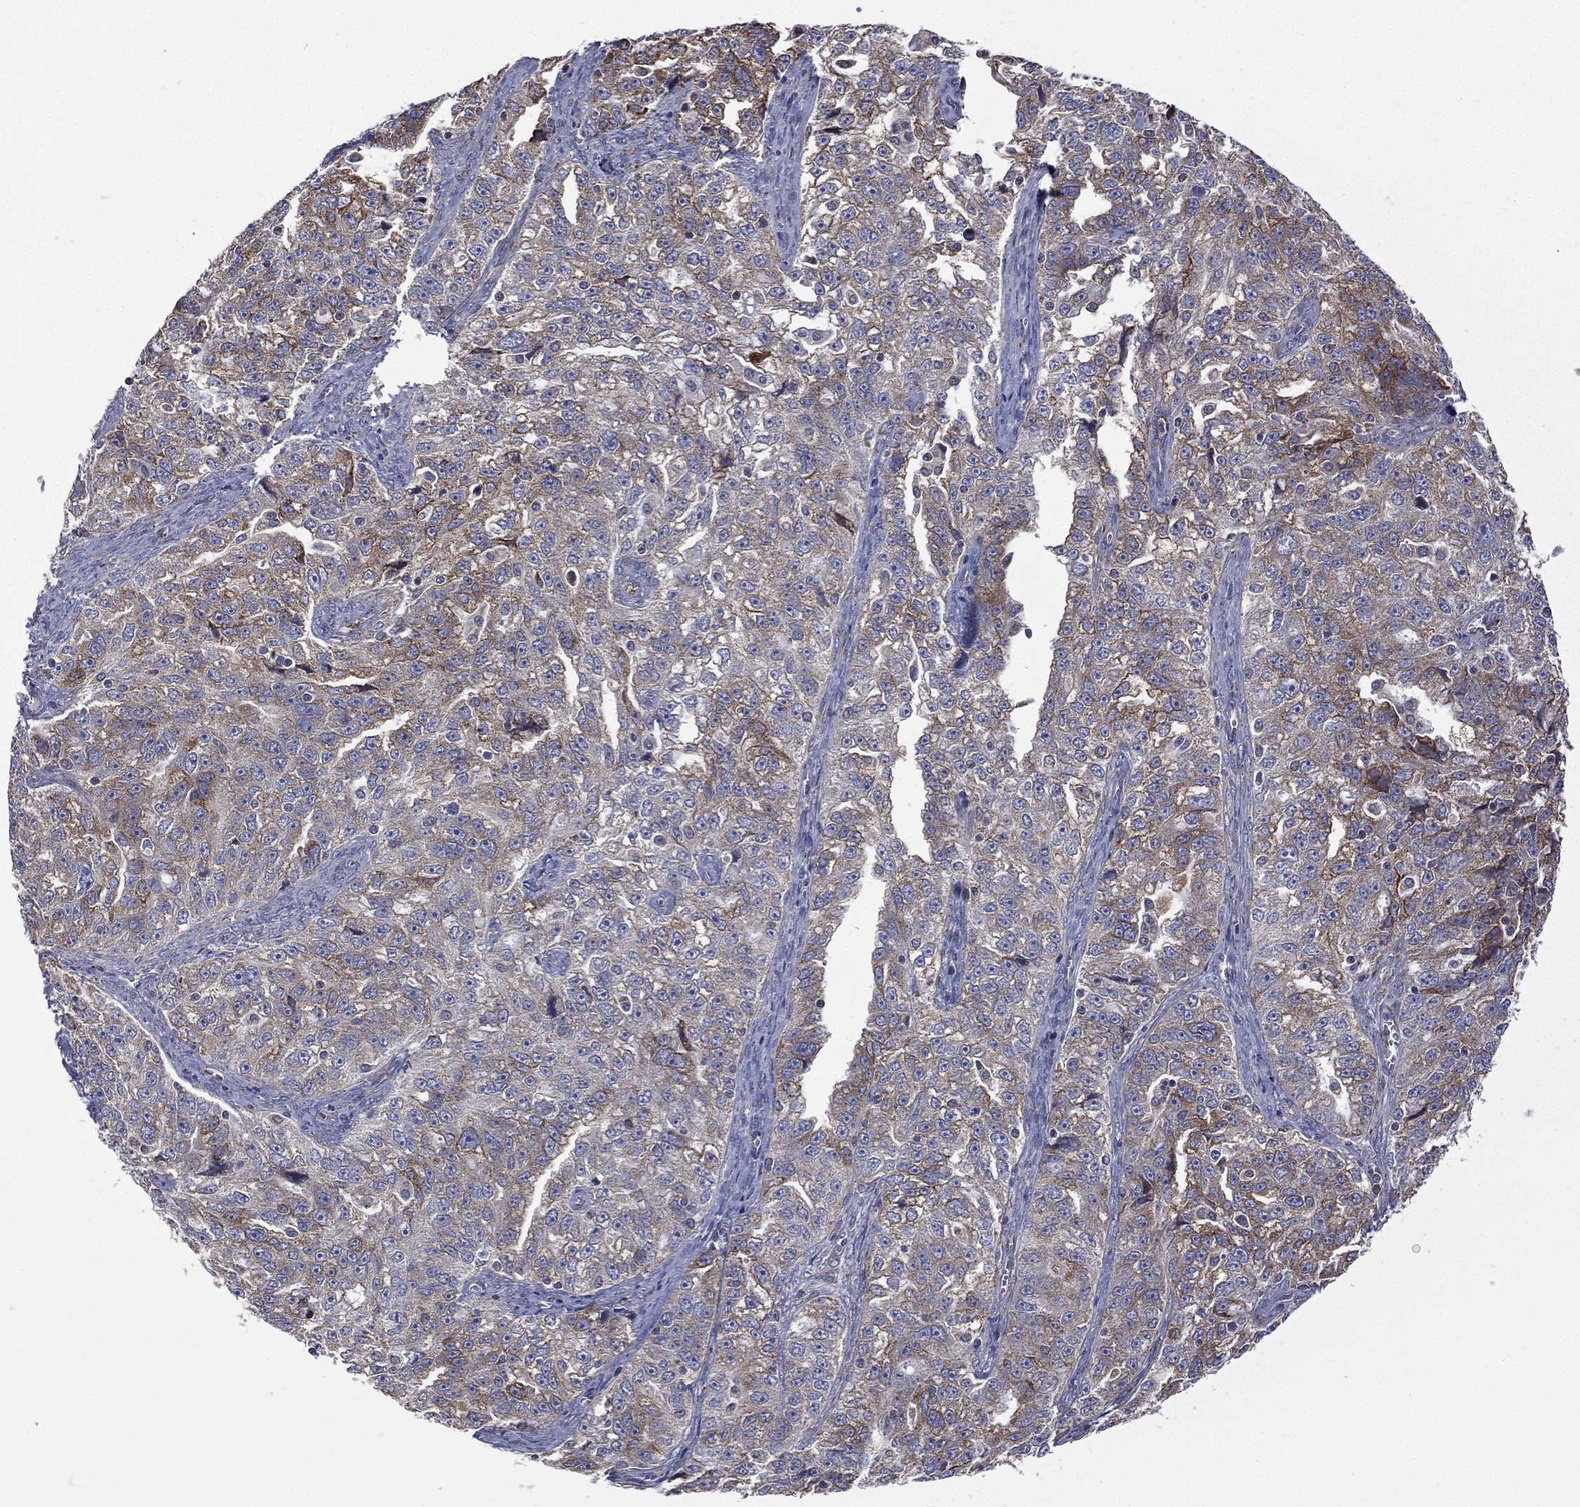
{"staining": {"intensity": "moderate", "quantity": "<25%", "location": "cytoplasmic/membranous"}, "tissue": "ovarian cancer", "cell_type": "Tumor cells", "image_type": "cancer", "snomed": [{"axis": "morphology", "description": "Cystadenocarcinoma, serous, NOS"}, {"axis": "topography", "description": "Ovary"}], "caption": "Tumor cells demonstrate low levels of moderate cytoplasmic/membranous expression in about <25% of cells in ovarian cancer.", "gene": "C20orf96", "patient": {"sex": "female", "age": 51}}